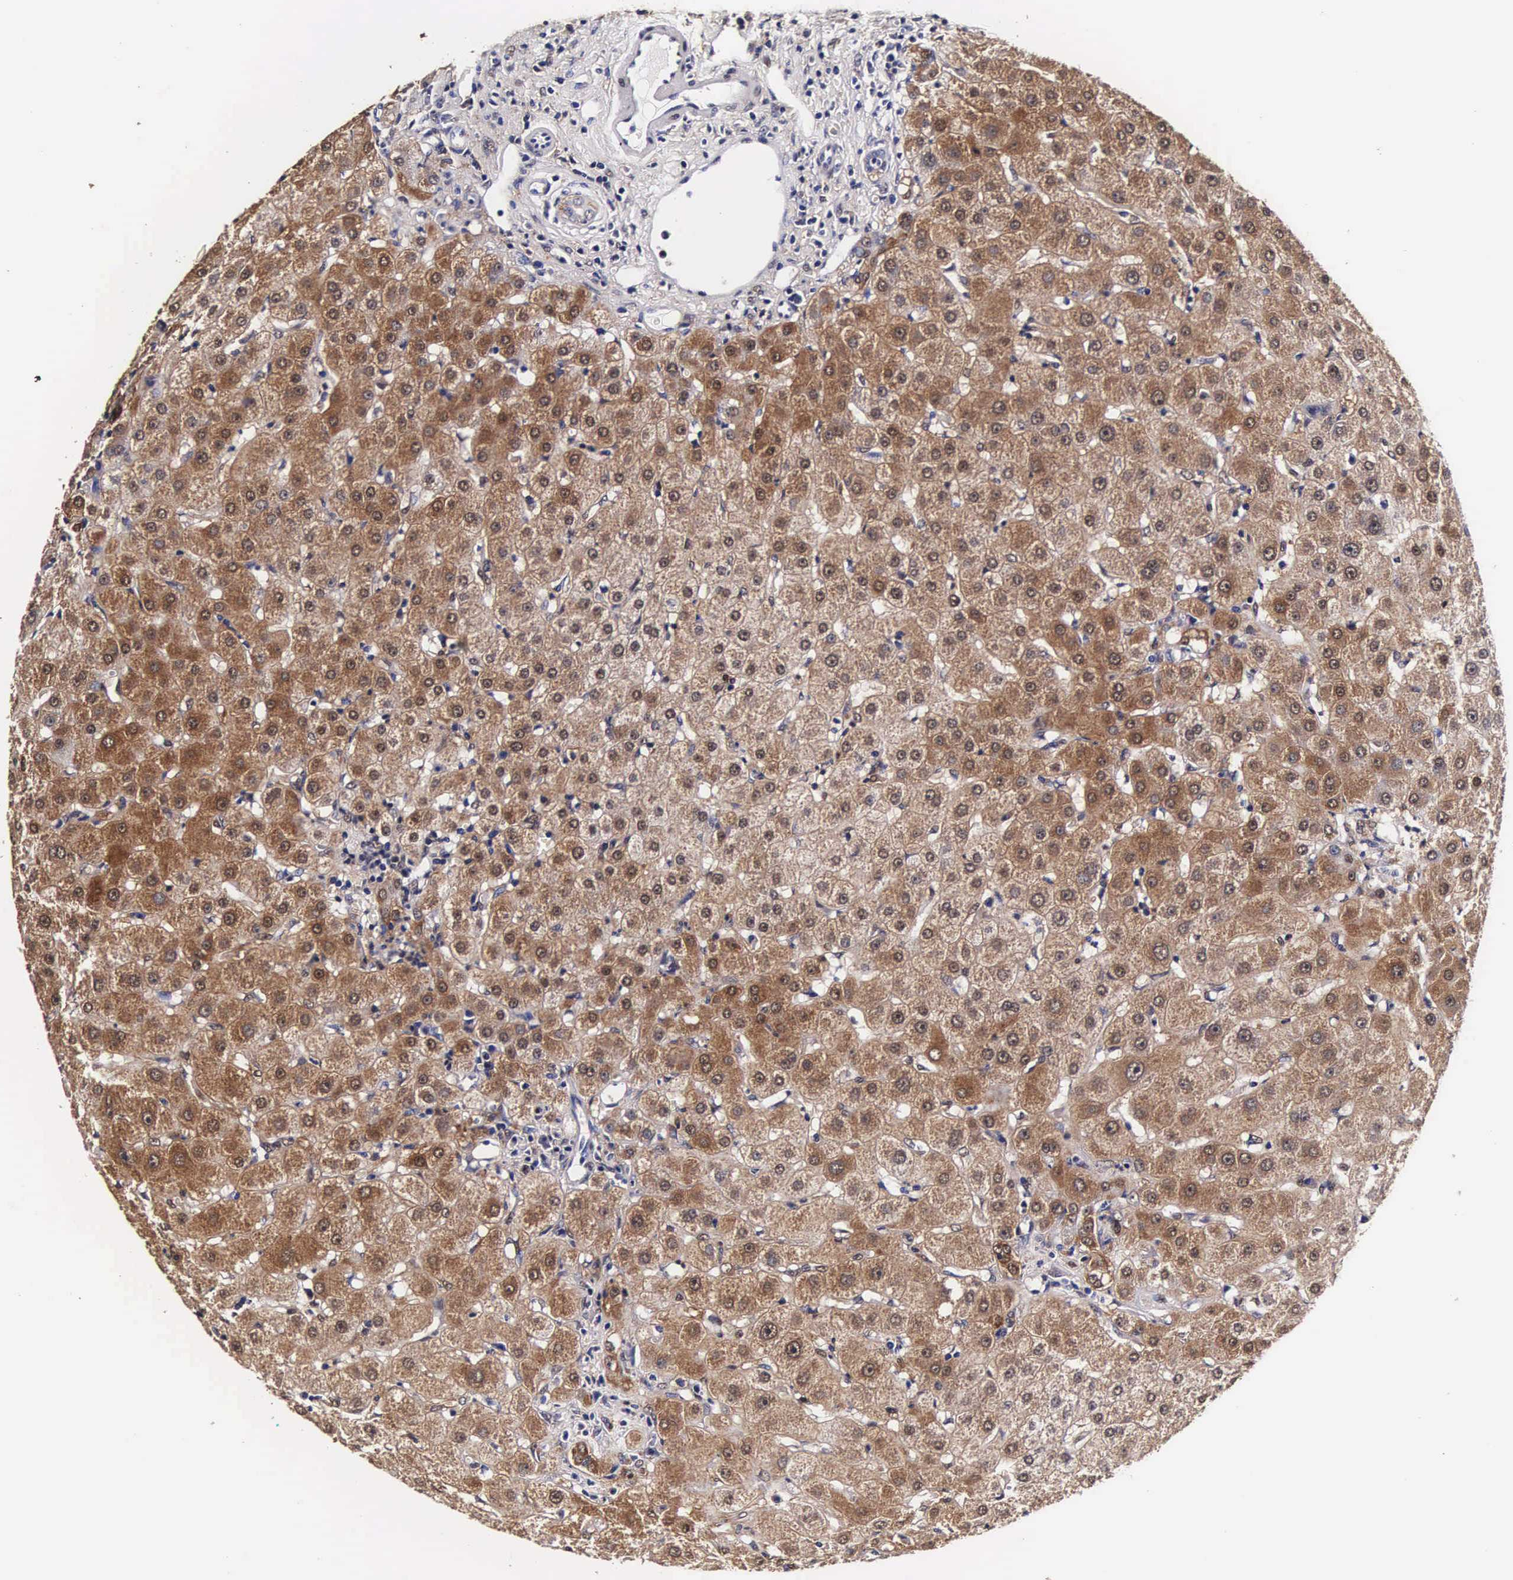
{"staining": {"intensity": "weak", "quantity": "25%-75%", "location": "cytoplasmic/membranous,nuclear"}, "tissue": "liver", "cell_type": "Cholangiocytes", "image_type": "normal", "snomed": [{"axis": "morphology", "description": "Normal tissue, NOS"}, {"axis": "topography", "description": "Liver"}], "caption": "Immunohistochemical staining of benign human liver displays low levels of weak cytoplasmic/membranous,nuclear staining in approximately 25%-75% of cholangiocytes. The staining is performed using DAB (3,3'-diaminobenzidine) brown chromogen to label protein expression. The nuclei are counter-stained blue using hematoxylin.", "gene": "TECPR2", "patient": {"sex": "female", "age": 79}}